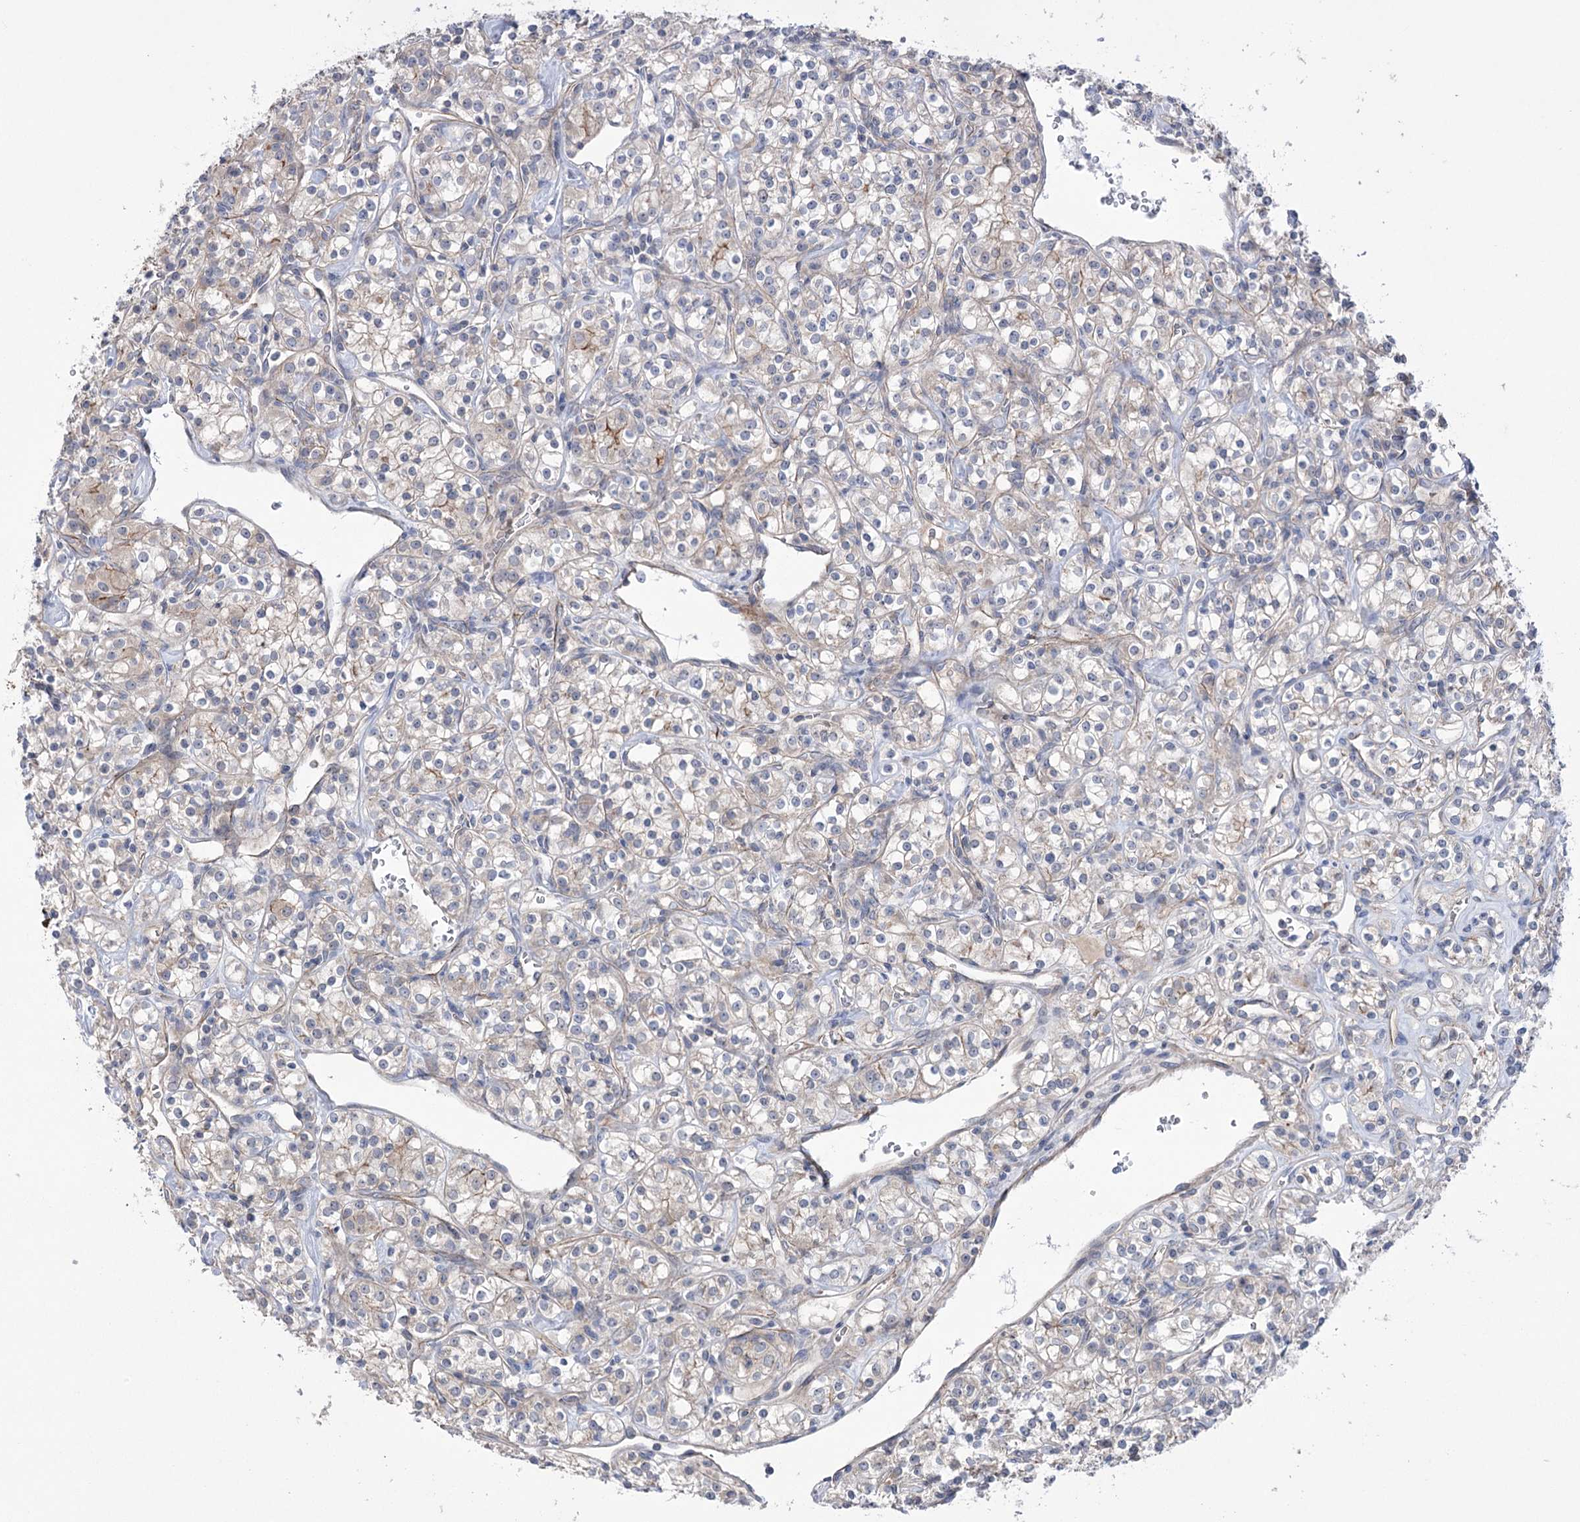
{"staining": {"intensity": "negative", "quantity": "none", "location": "none"}, "tissue": "renal cancer", "cell_type": "Tumor cells", "image_type": "cancer", "snomed": [{"axis": "morphology", "description": "Adenocarcinoma, NOS"}, {"axis": "topography", "description": "Kidney"}], "caption": "The immunohistochemistry image has no significant expression in tumor cells of renal adenocarcinoma tissue. The staining is performed using DAB (3,3'-diaminobenzidine) brown chromogen with nuclei counter-stained in using hematoxylin.", "gene": "TRIM71", "patient": {"sex": "male", "age": 77}}